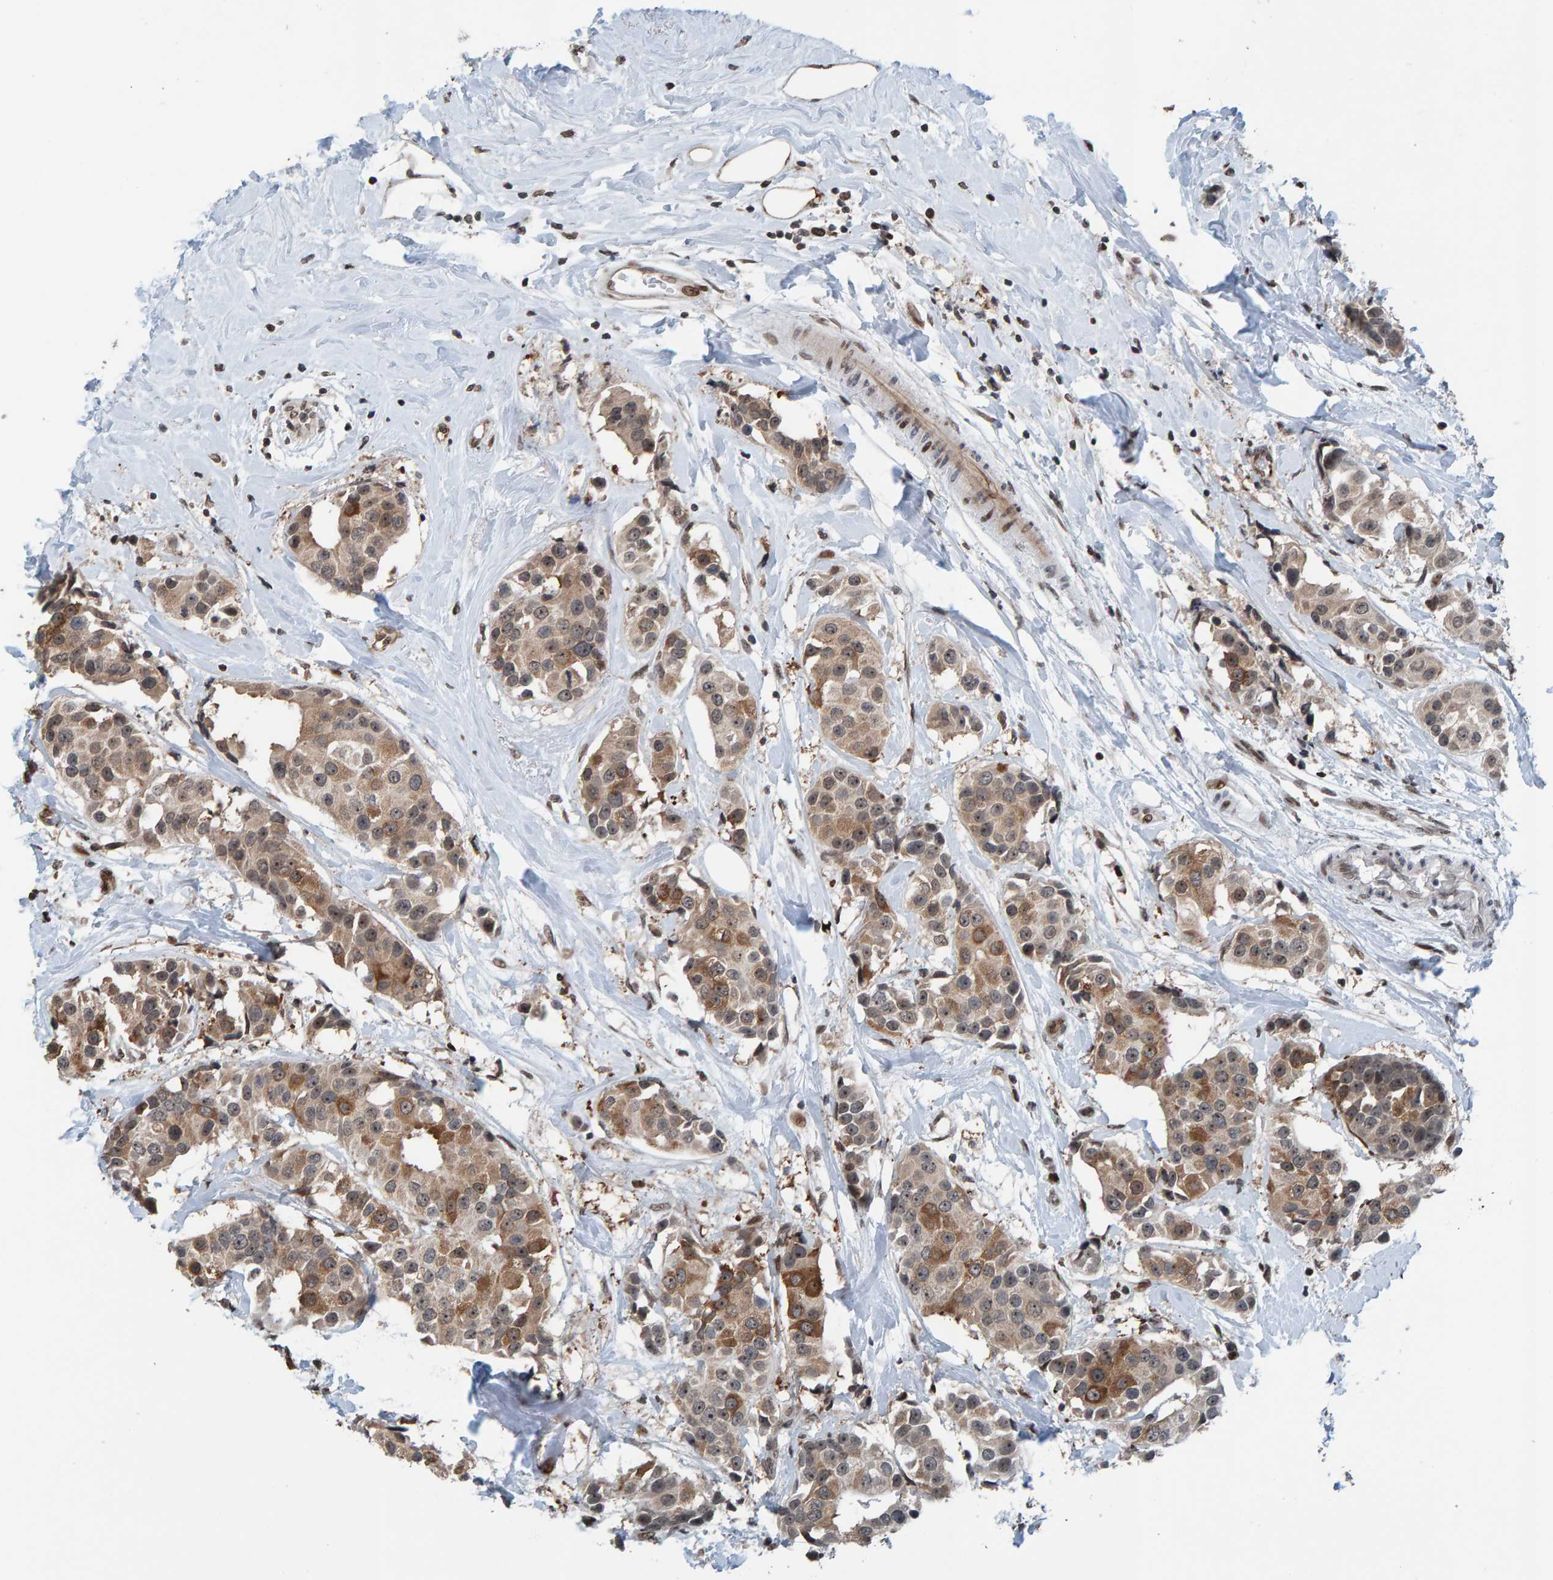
{"staining": {"intensity": "moderate", "quantity": ">75%", "location": "cytoplasmic/membranous"}, "tissue": "breast cancer", "cell_type": "Tumor cells", "image_type": "cancer", "snomed": [{"axis": "morphology", "description": "Normal tissue, NOS"}, {"axis": "morphology", "description": "Duct carcinoma"}, {"axis": "topography", "description": "Breast"}], "caption": "A micrograph of breast cancer (invasive ductal carcinoma) stained for a protein demonstrates moderate cytoplasmic/membranous brown staining in tumor cells.", "gene": "ZNF366", "patient": {"sex": "female", "age": 39}}